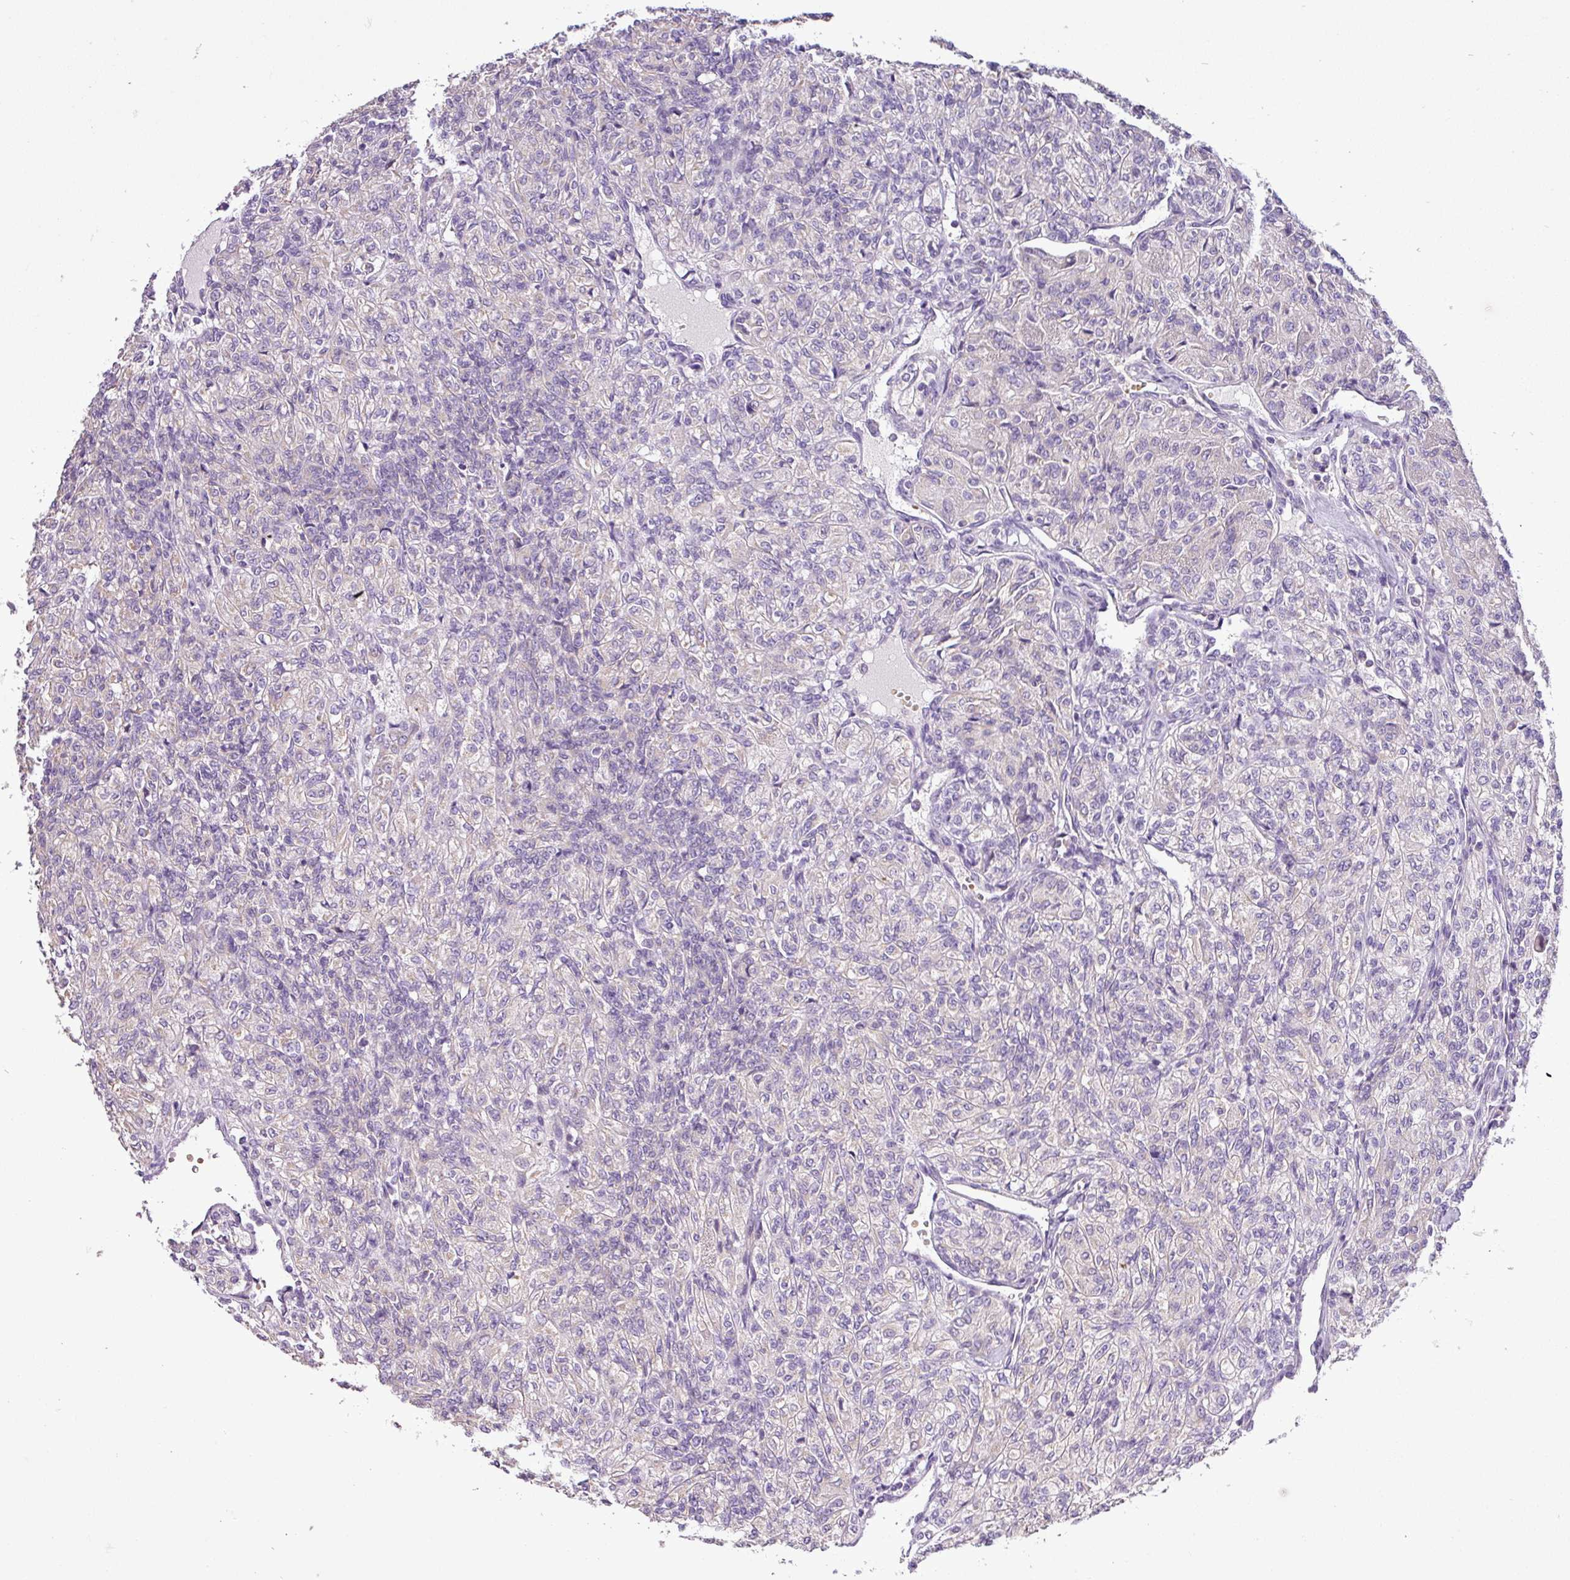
{"staining": {"intensity": "negative", "quantity": "none", "location": "none"}, "tissue": "renal cancer", "cell_type": "Tumor cells", "image_type": "cancer", "snomed": [{"axis": "morphology", "description": "Adenocarcinoma, NOS"}, {"axis": "topography", "description": "Kidney"}], "caption": "Immunohistochemical staining of renal adenocarcinoma shows no significant staining in tumor cells.", "gene": "FAM183A", "patient": {"sex": "male", "age": 77}}